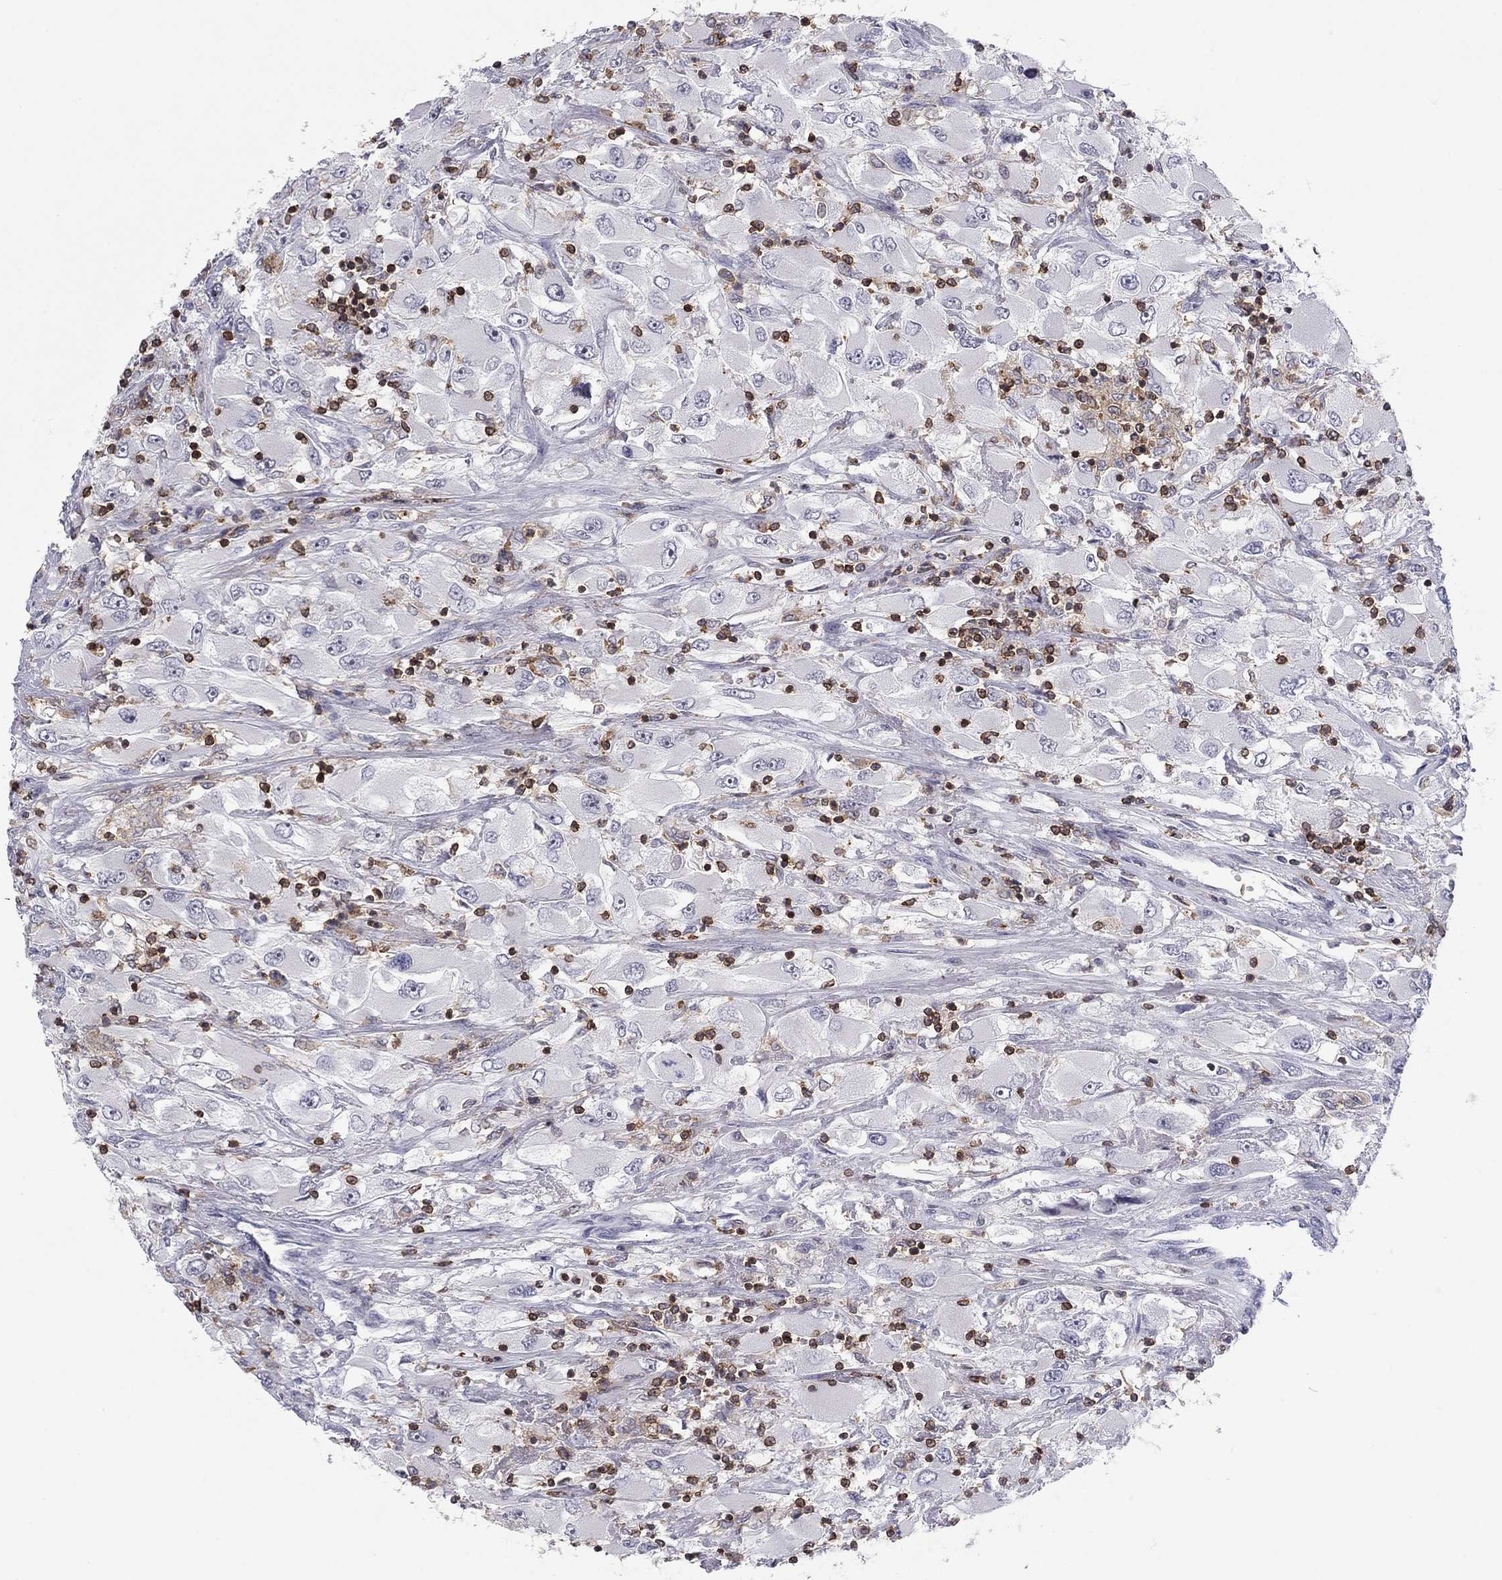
{"staining": {"intensity": "negative", "quantity": "none", "location": "none"}, "tissue": "renal cancer", "cell_type": "Tumor cells", "image_type": "cancer", "snomed": [{"axis": "morphology", "description": "Adenocarcinoma, NOS"}, {"axis": "topography", "description": "Kidney"}], "caption": "Renal cancer stained for a protein using immunohistochemistry reveals no staining tumor cells.", "gene": "ARHGAP27", "patient": {"sex": "female", "age": 52}}